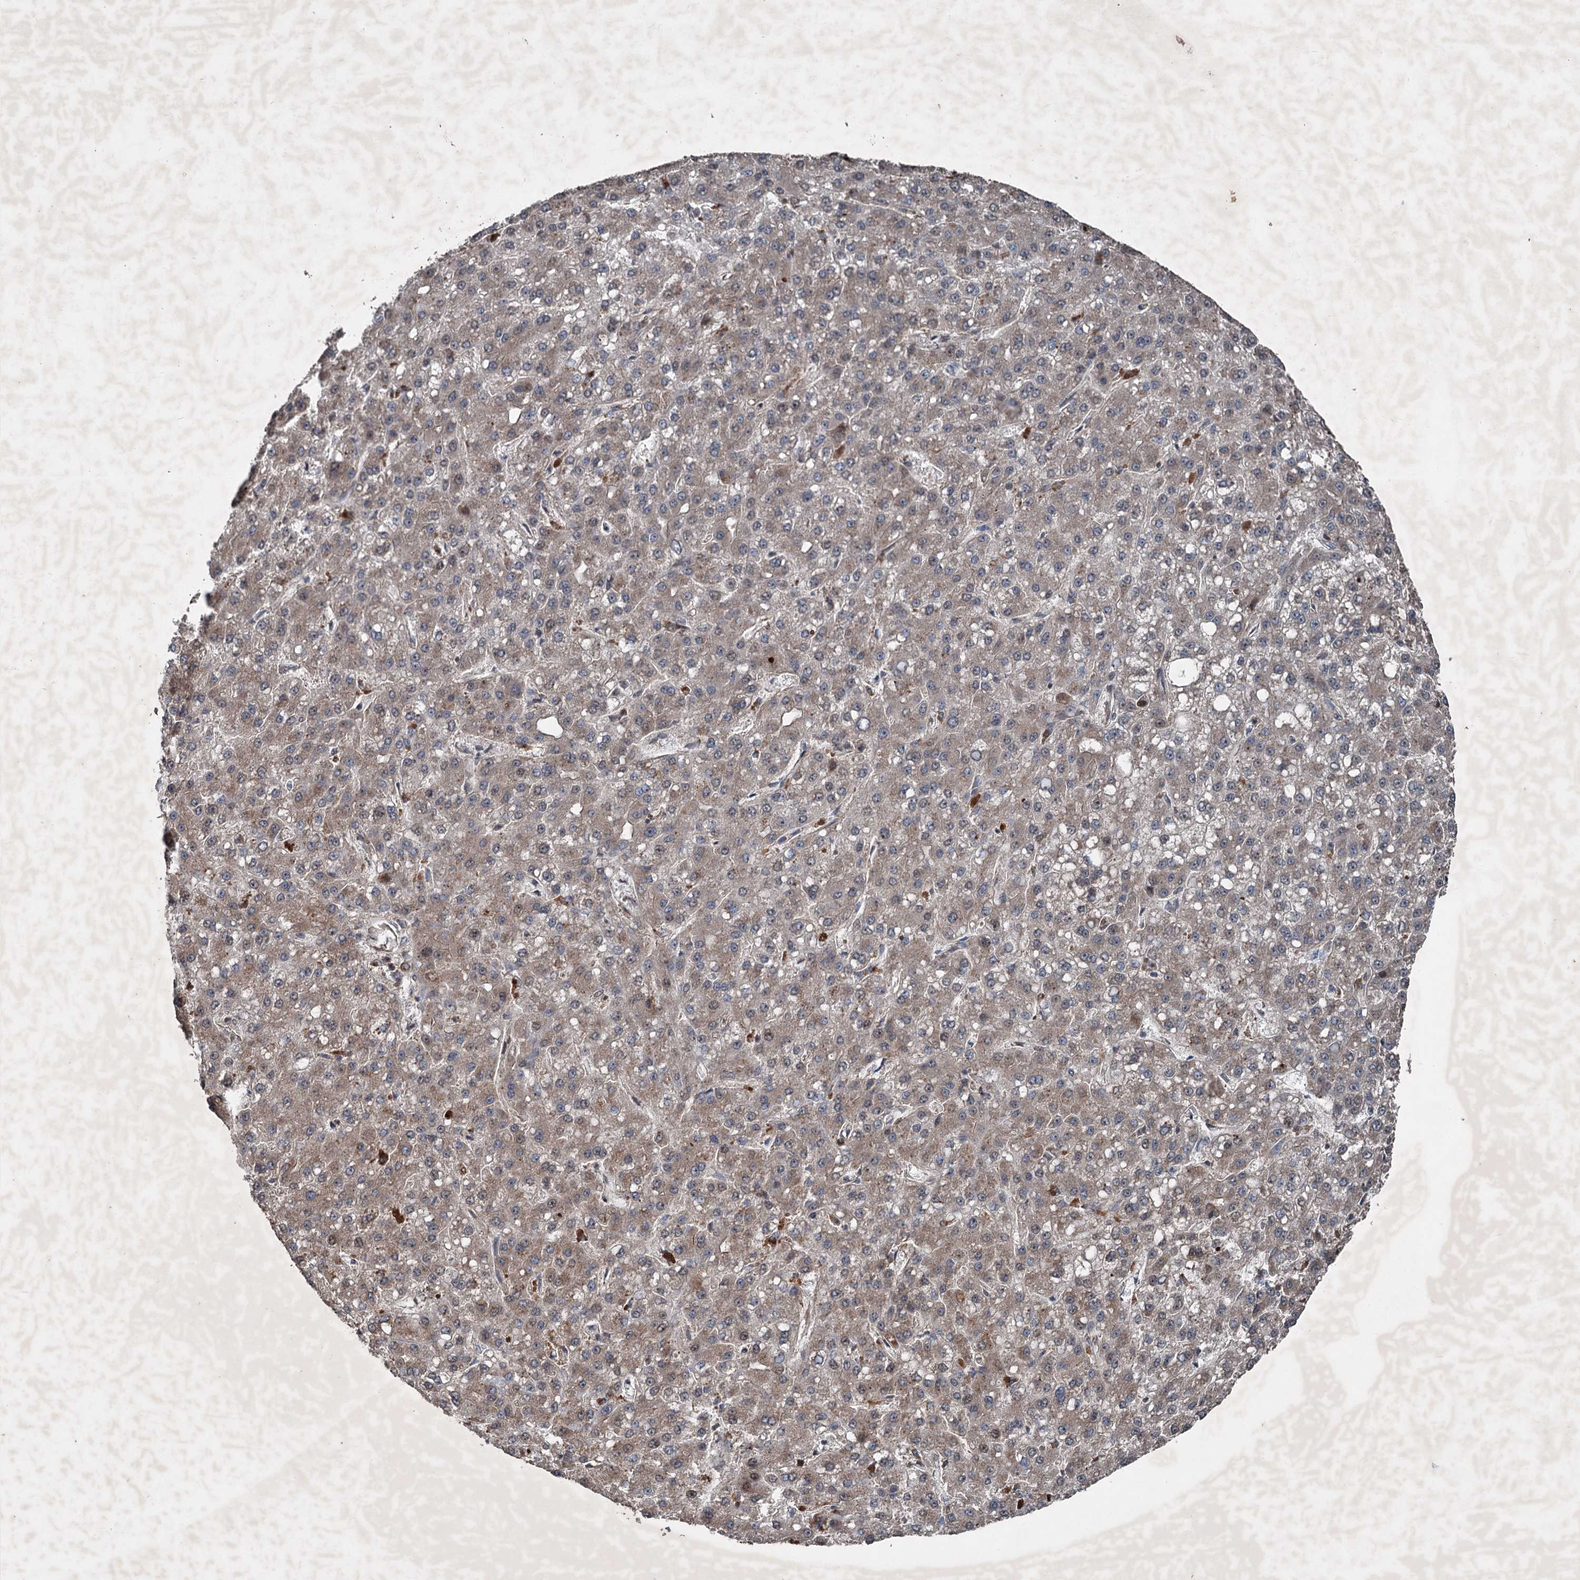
{"staining": {"intensity": "weak", "quantity": "25%-75%", "location": "cytoplasmic/membranous"}, "tissue": "liver cancer", "cell_type": "Tumor cells", "image_type": "cancer", "snomed": [{"axis": "morphology", "description": "Carcinoma, Hepatocellular, NOS"}, {"axis": "topography", "description": "Liver"}], "caption": "Immunohistochemical staining of liver cancer (hepatocellular carcinoma) exhibits weak cytoplasmic/membranous protein positivity in about 25%-75% of tumor cells. The staining was performed using DAB to visualize the protein expression in brown, while the nuclei were stained in blue with hematoxylin (Magnification: 20x).", "gene": "ALAS1", "patient": {"sex": "male", "age": 67}}